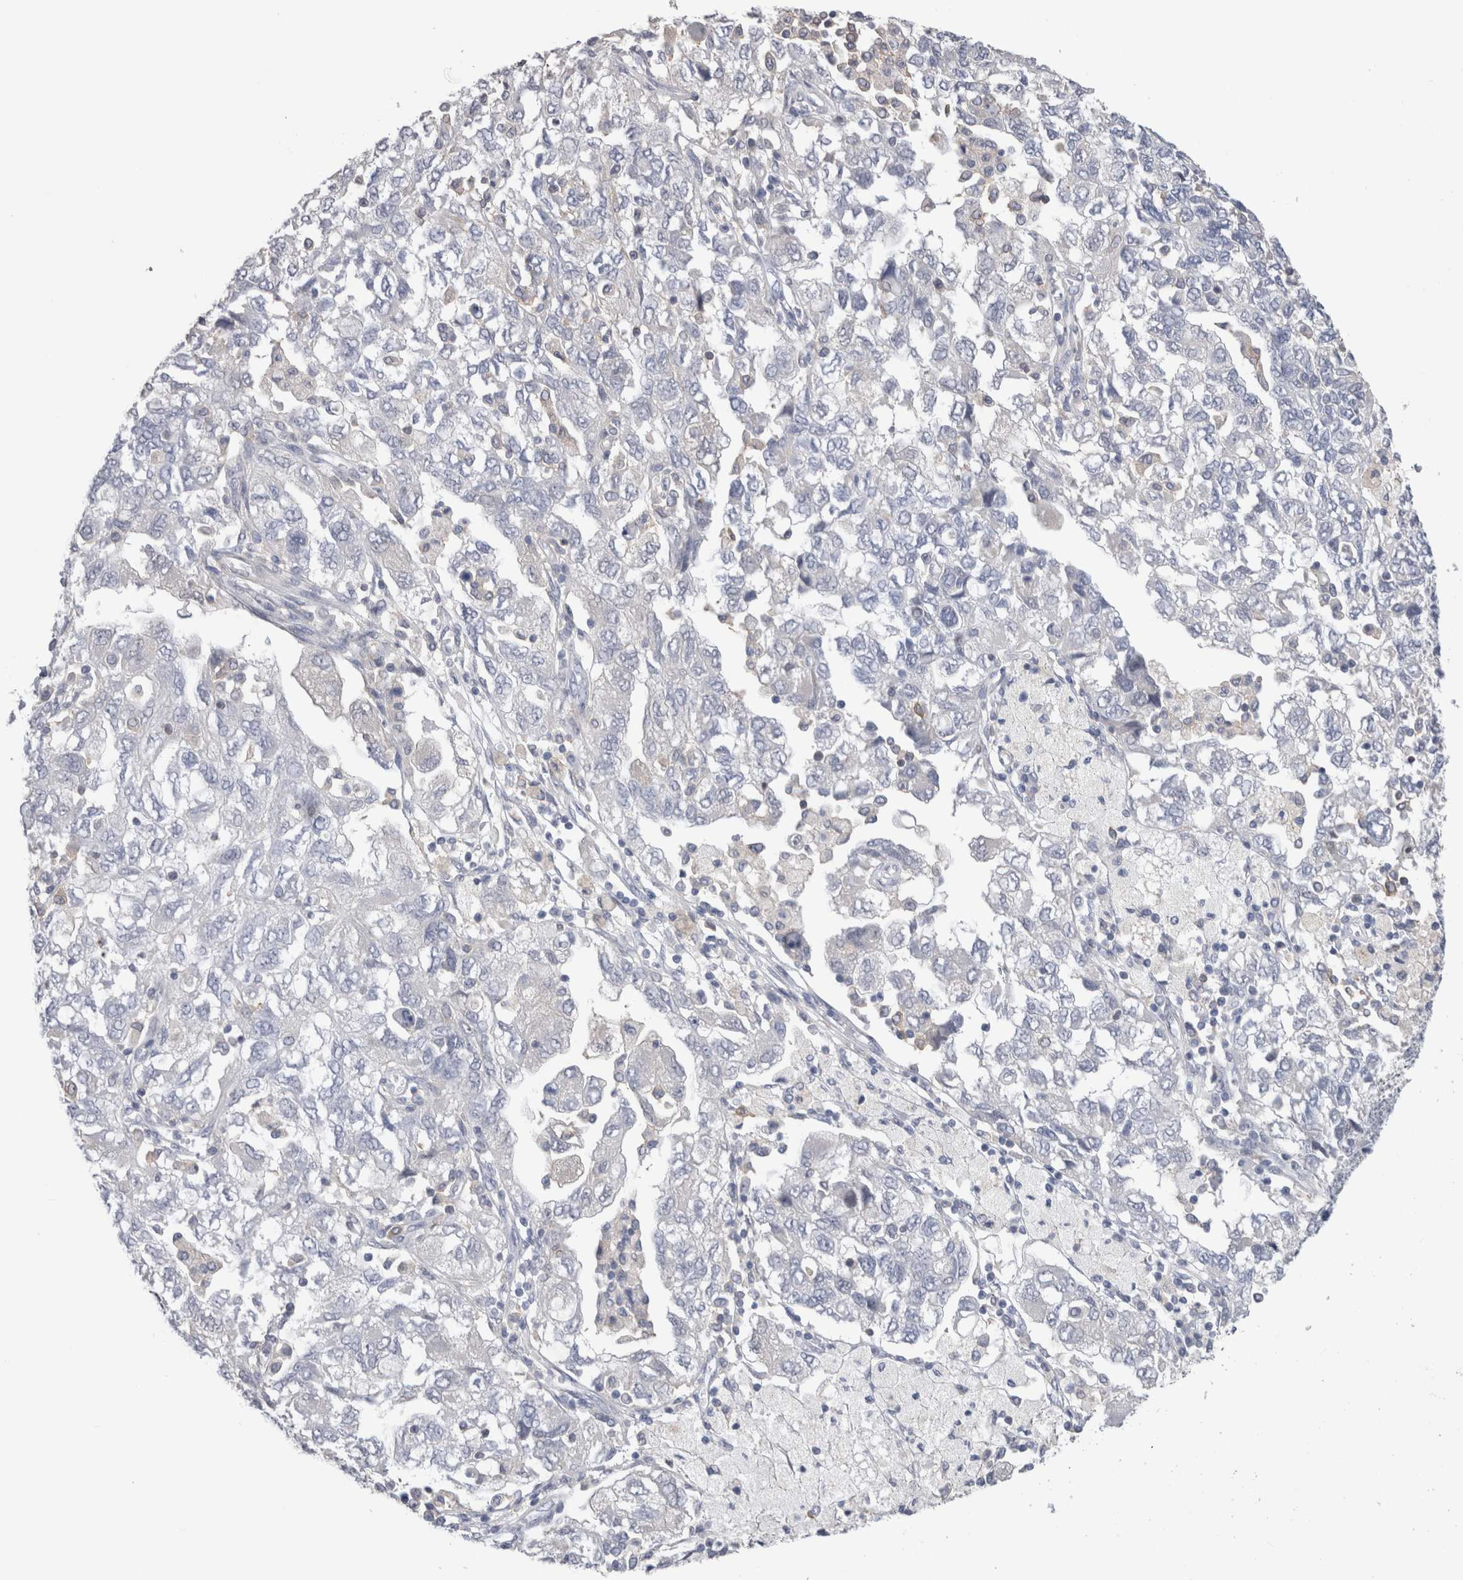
{"staining": {"intensity": "negative", "quantity": "none", "location": "none"}, "tissue": "ovarian cancer", "cell_type": "Tumor cells", "image_type": "cancer", "snomed": [{"axis": "morphology", "description": "Carcinoma, NOS"}, {"axis": "morphology", "description": "Cystadenocarcinoma, serous, NOS"}, {"axis": "topography", "description": "Ovary"}], "caption": "Human carcinoma (ovarian) stained for a protein using IHC demonstrates no staining in tumor cells.", "gene": "SCRN1", "patient": {"sex": "female", "age": 69}}